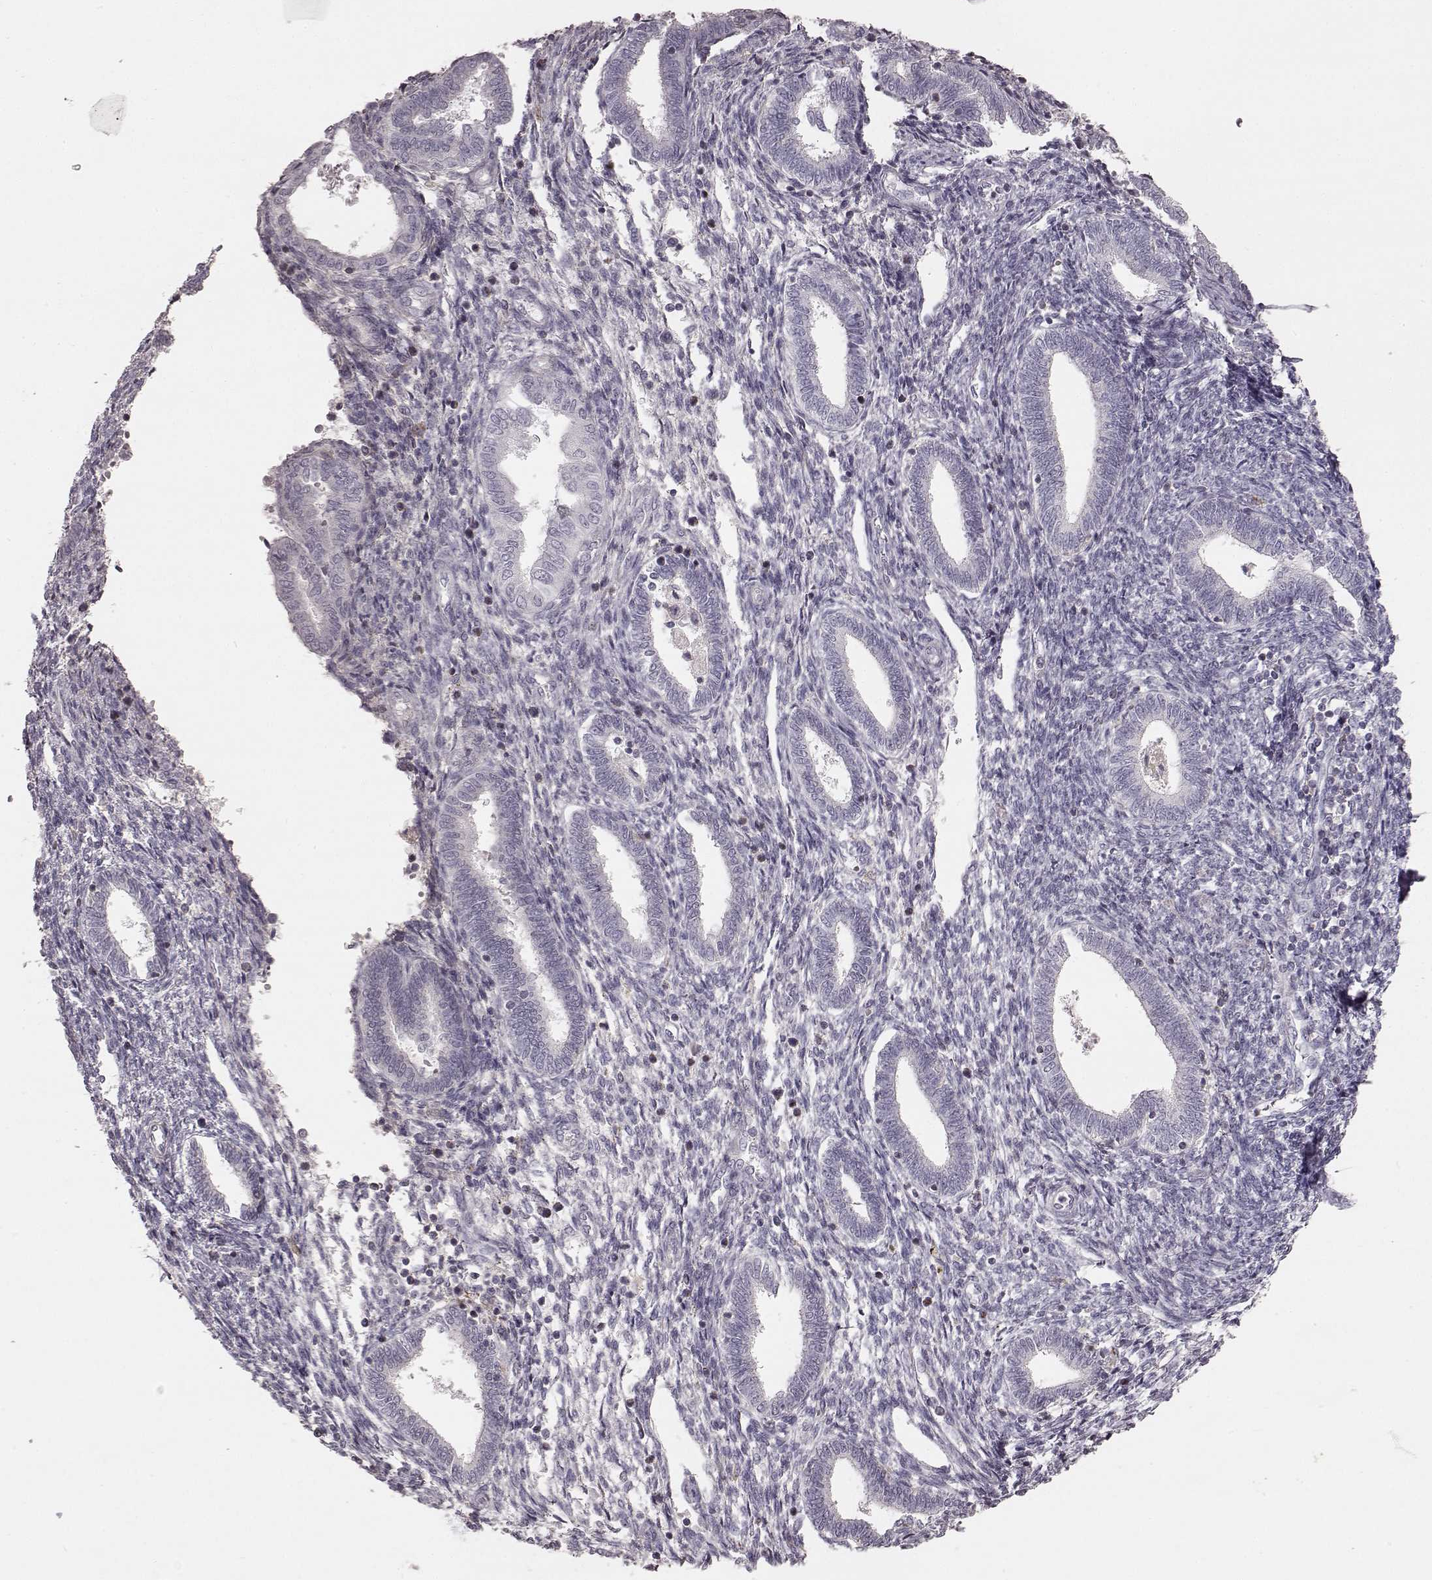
{"staining": {"intensity": "negative", "quantity": "none", "location": "none"}, "tissue": "endometrium", "cell_type": "Cells in endometrial stroma", "image_type": "normal", "snomed": [{"axis": "morphology", "description": "Normal tissue, NOS"}, {"axis": "topography", "description": "Endometrium"}], "caption": "Cells in endometrial stroma show no significant staining in unremarkable endometrium.", "gene": "PRLHR", "patient": {"sex": "female", "age": 42}}